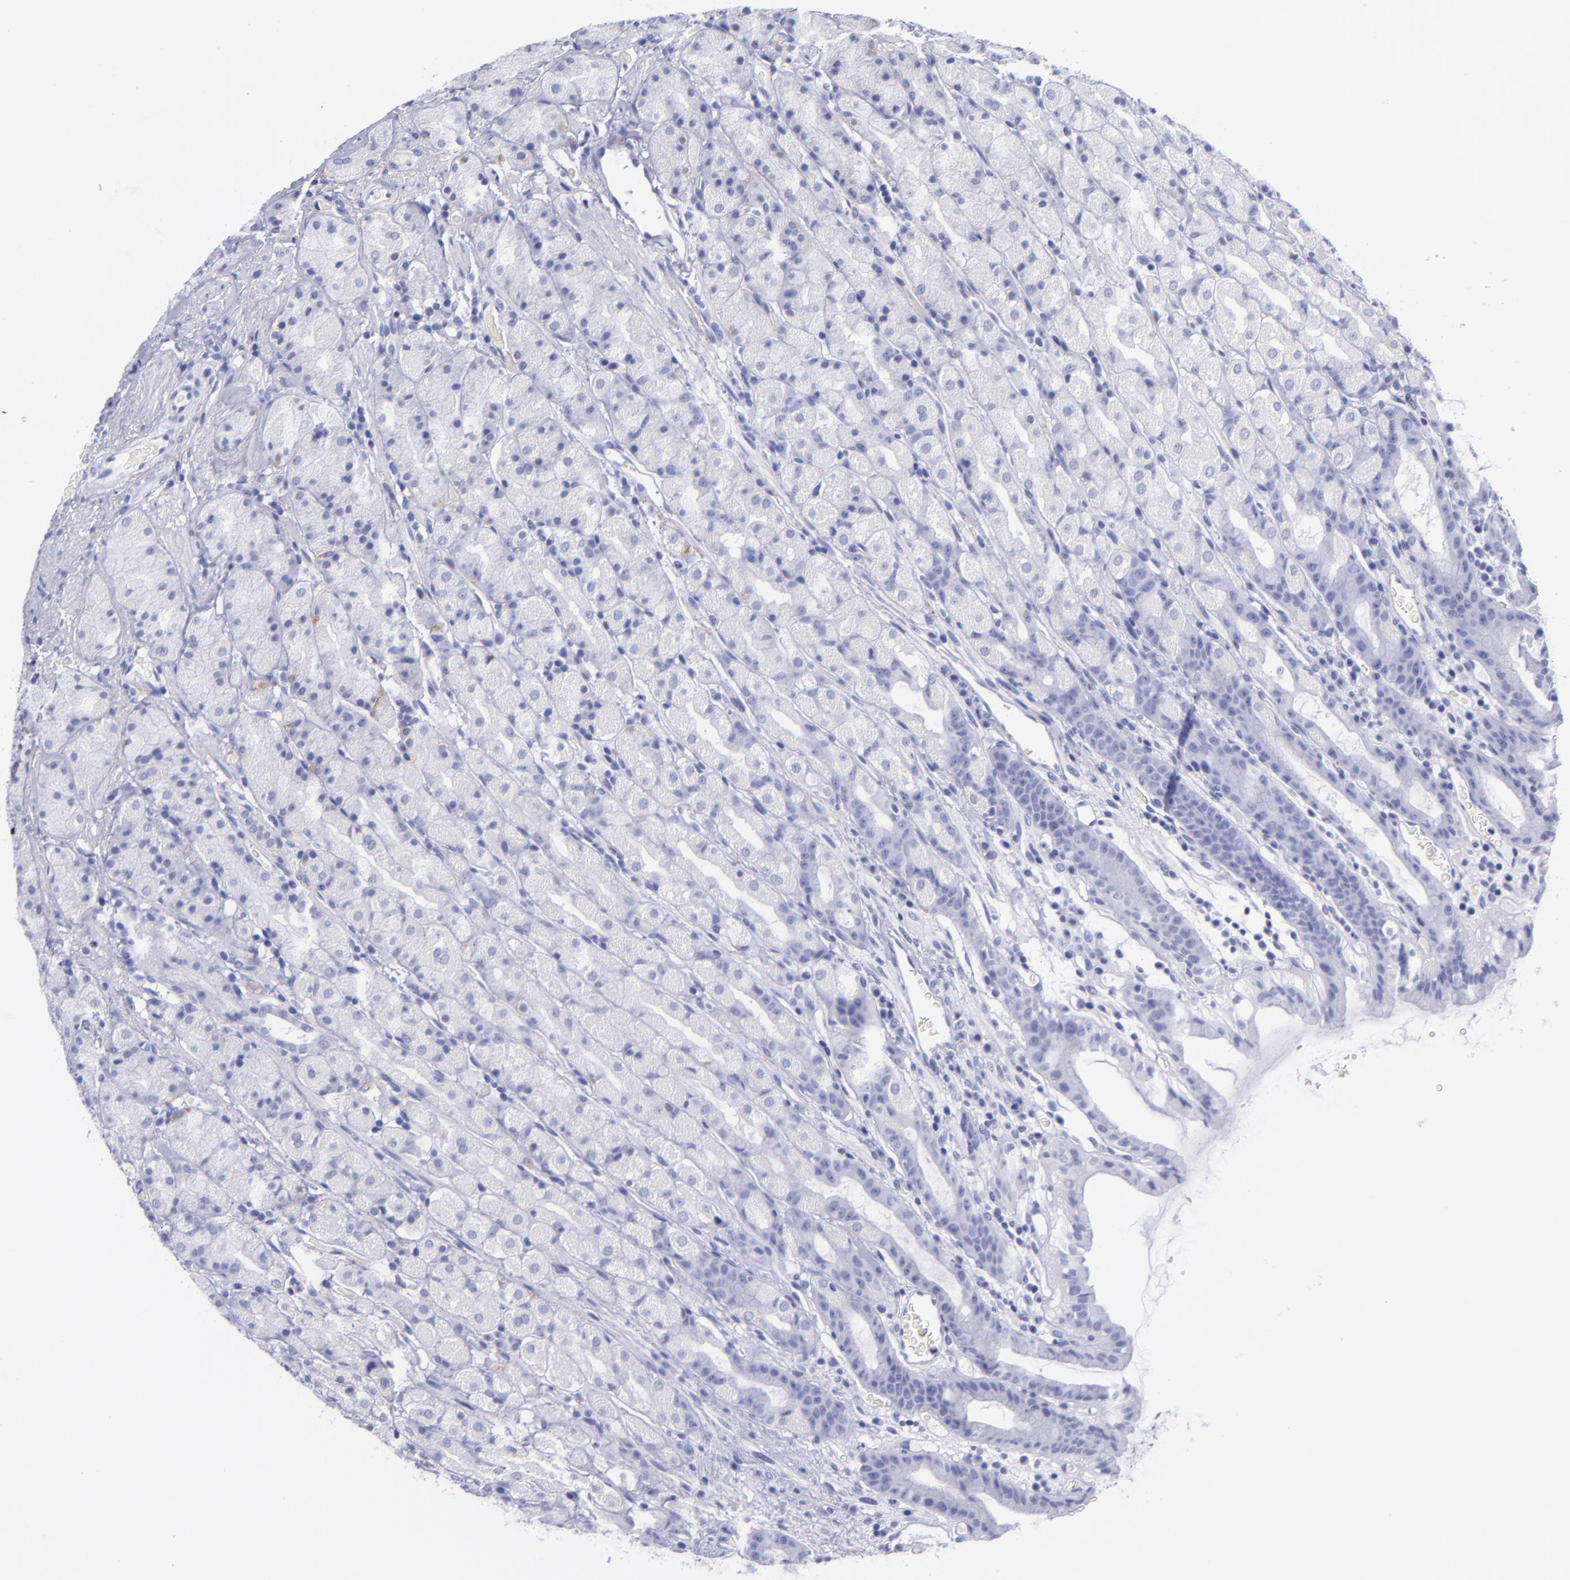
{"staining": {"intensity": "moderate", "quantity": "<25%", "location": "cytoplasmic/membranous"}, "tissue": "stomach", "cell_type": "Glandular cells", "image_type": "normal", "snomed": [{"axis": "morphology", "description": "Normal tissue, NOS"}, {"axis": "topography", "description": "Stomach, upper"}], "caption": "Immunohistochemical staining of benign stomach reveals low levels of moderate cytoplasmic/membranous expression in about <25% of glandular cells.", "gene": "SV2A", "patient": {"sex": "male", "age": 68}}